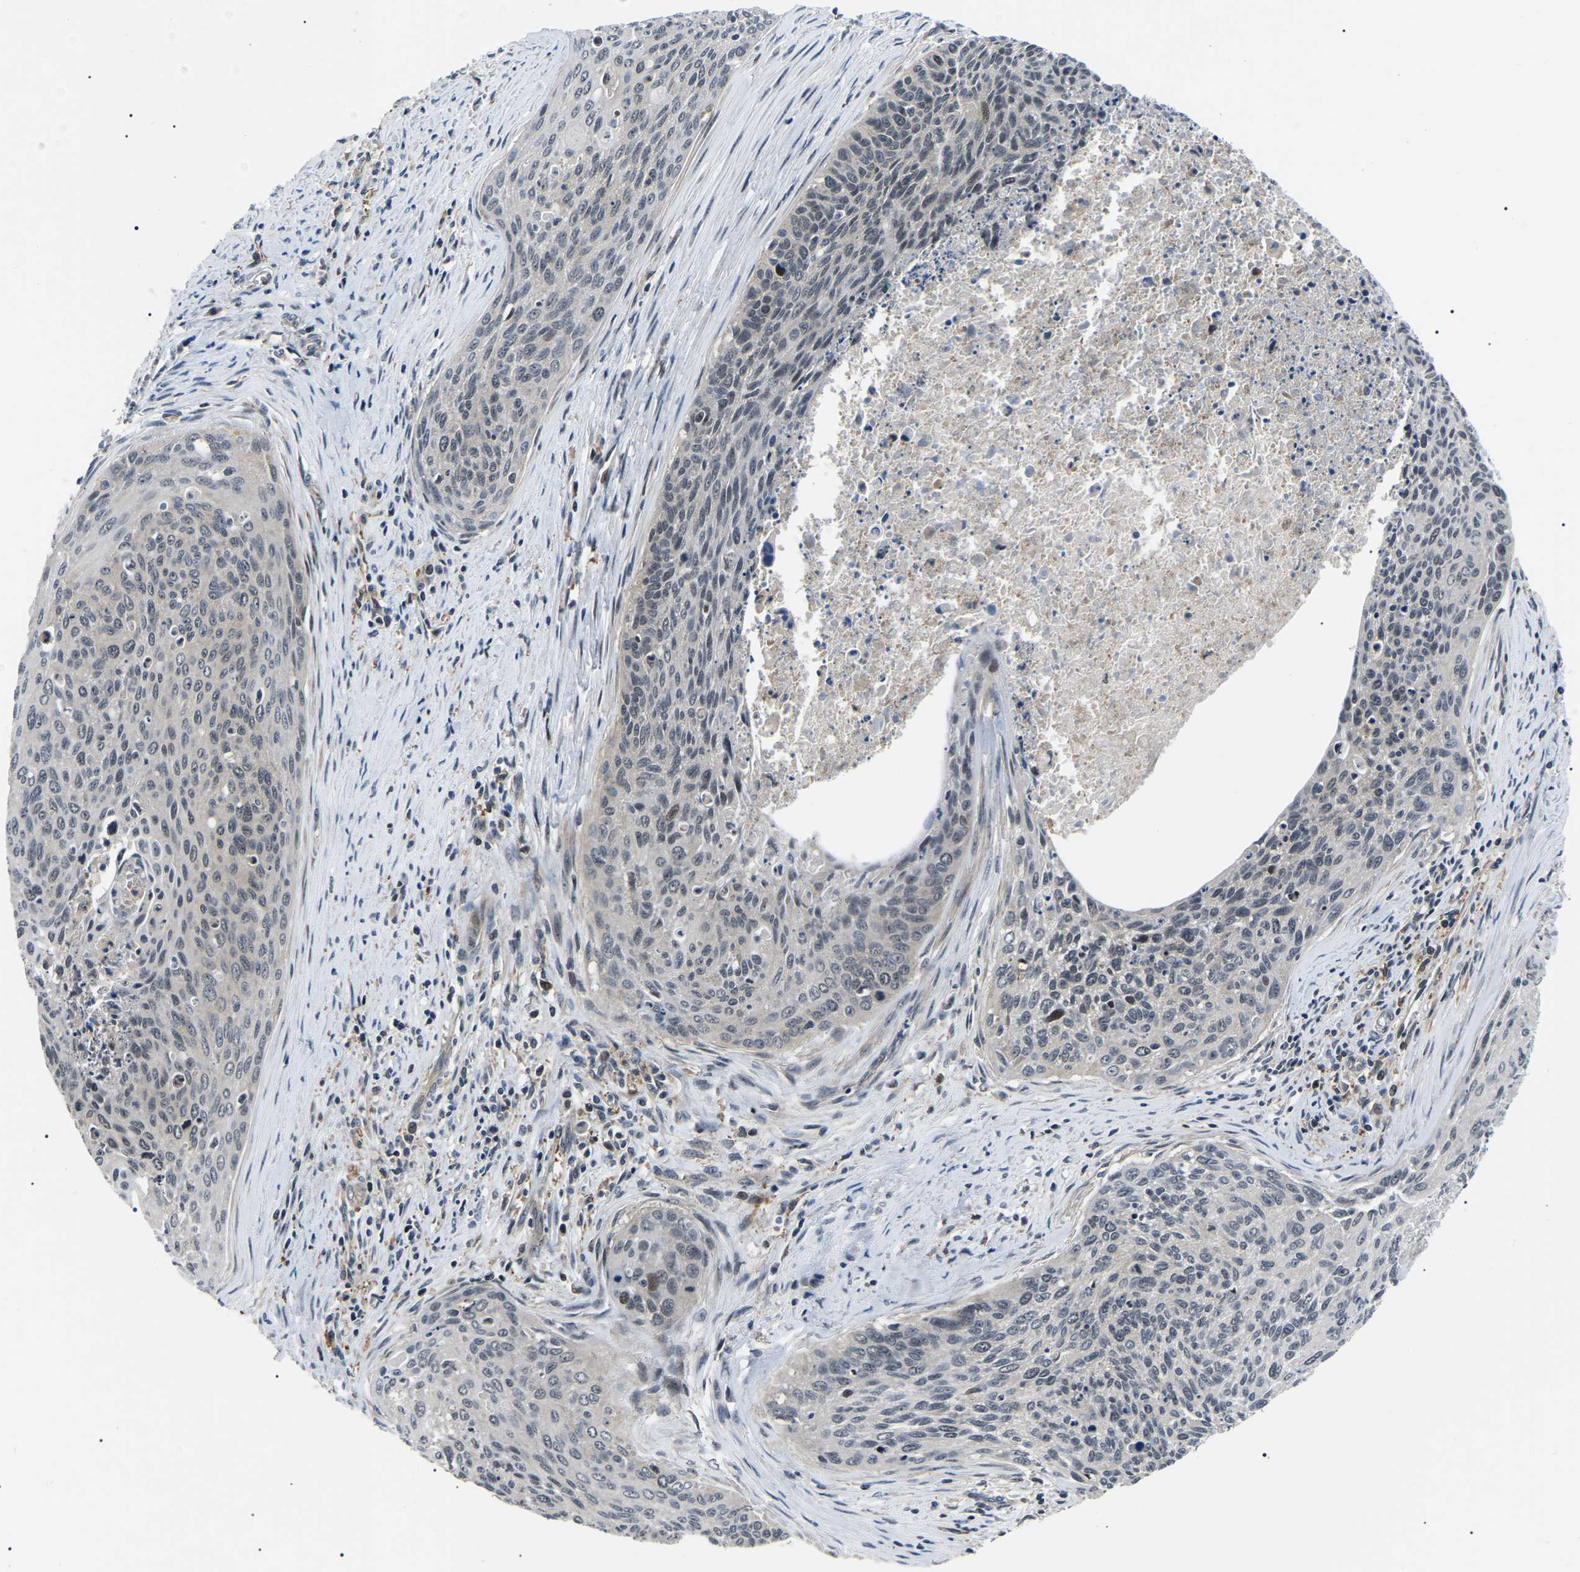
{"staining": {"intensity": "moderate", "quantity": "<25%", "location": "nuclear"}, "tissue": "cervical cancer", "cell_type": "Tumor cells", "image_type": "cancer", "snomed": [{"axis": "morphology", "description": "Squamous cell carcinoma, NOS"}, {"axis": "topography", "description": "Cervix"}], "caption": "The immunohistochemical stain highlights moderate nuclear staining in tumor cells of cervical cancer tissue.", "gene": "RRP1B", "patient": {"sex": "female", "age": 55}}